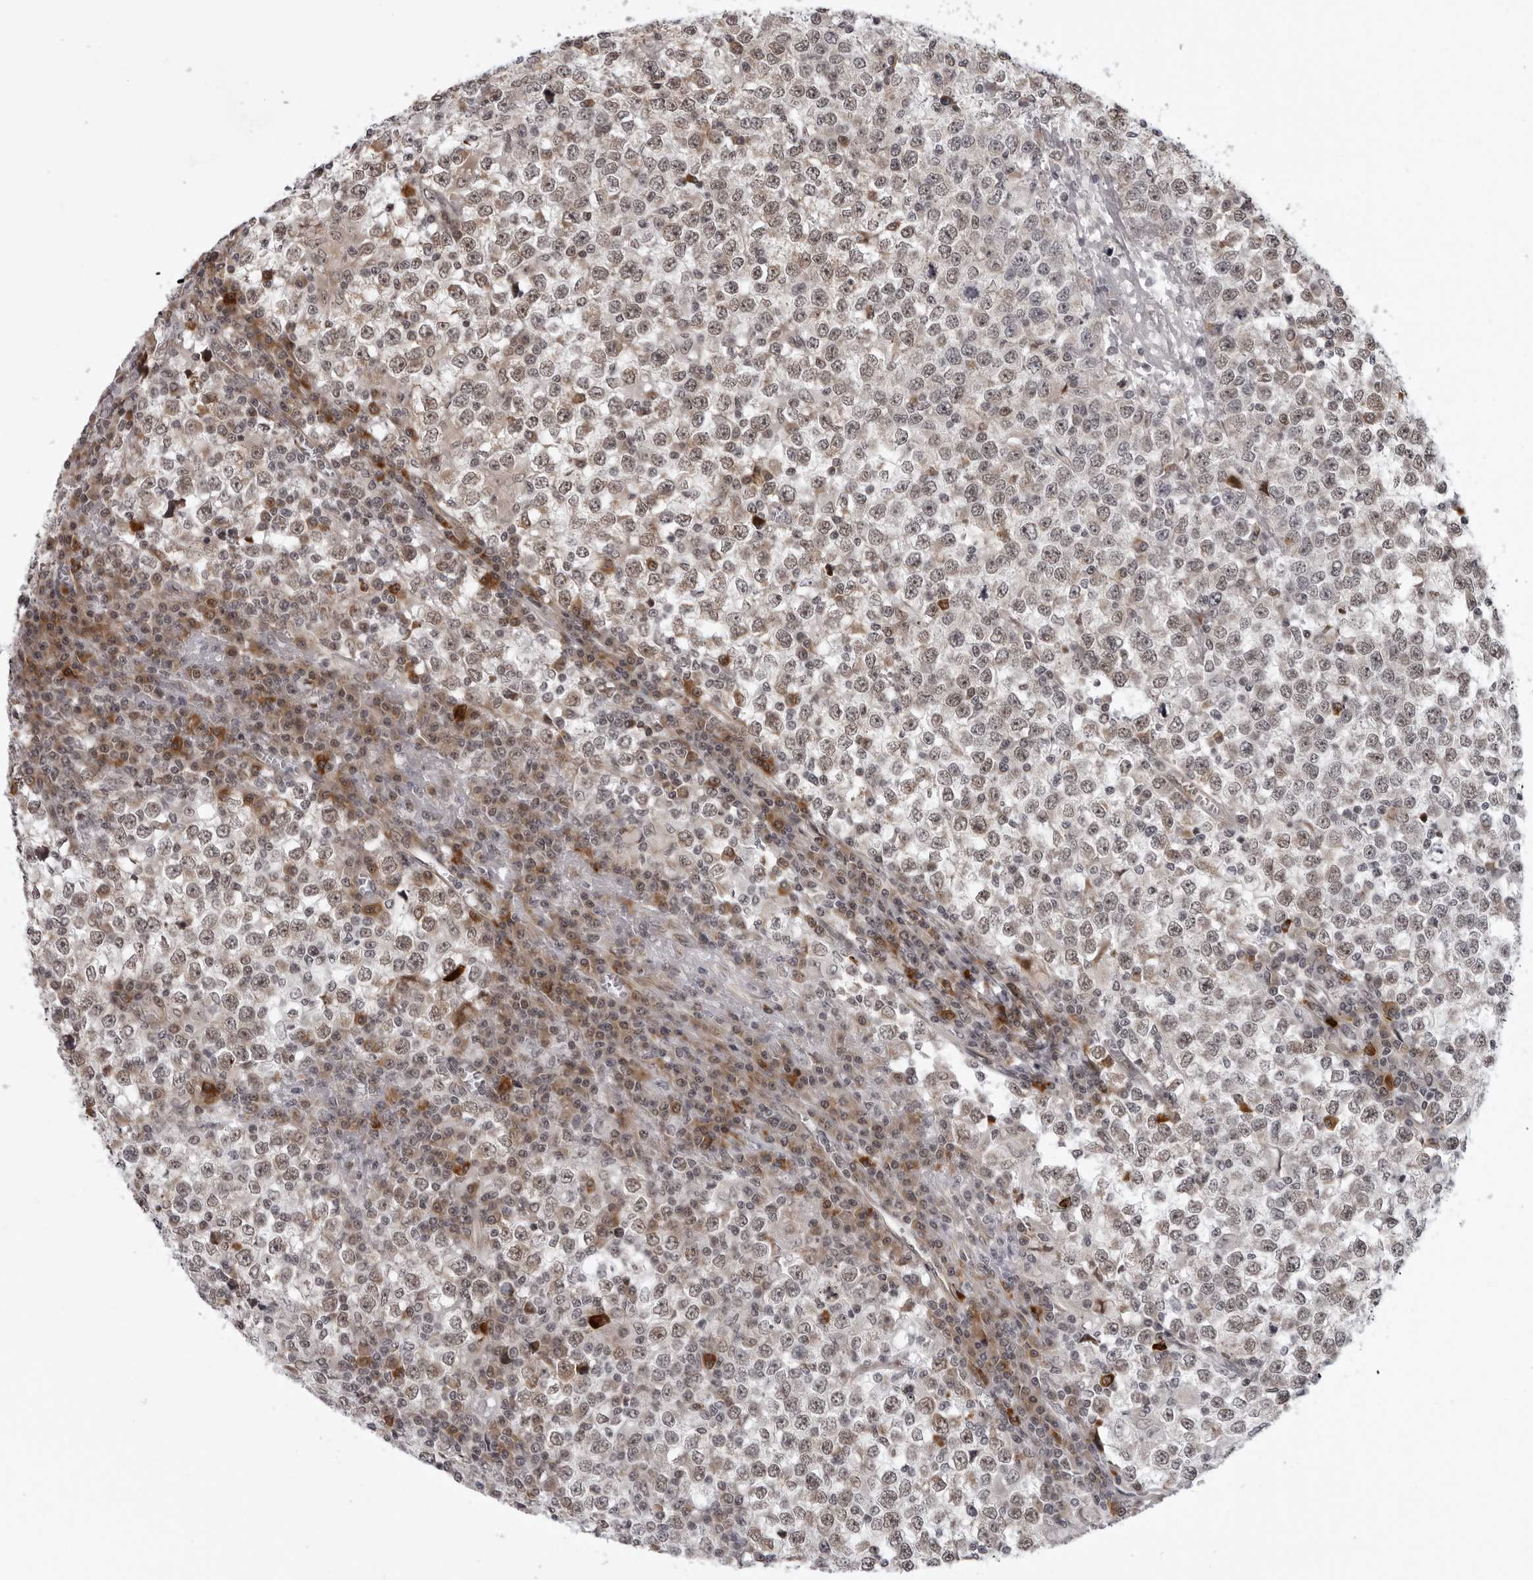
{"staining": {"intensity": "weak", "quantity": "<25%", "location": "nuclear"}, "tissue": "testis cancer", "cell_type": "Tumor cells", "image_type": "cancer", "snomed": [{"axis": "morphology", "description": "Seminoma, NOS"}, {"axis": "topography", "description": "Testis"}], "caption": "Immunohistochemical staining of human testis seminoma demonstrates no significant expression in tumor cells.", "gene": "GCSAML", "patient": {"sex": "male", "age": 65}}